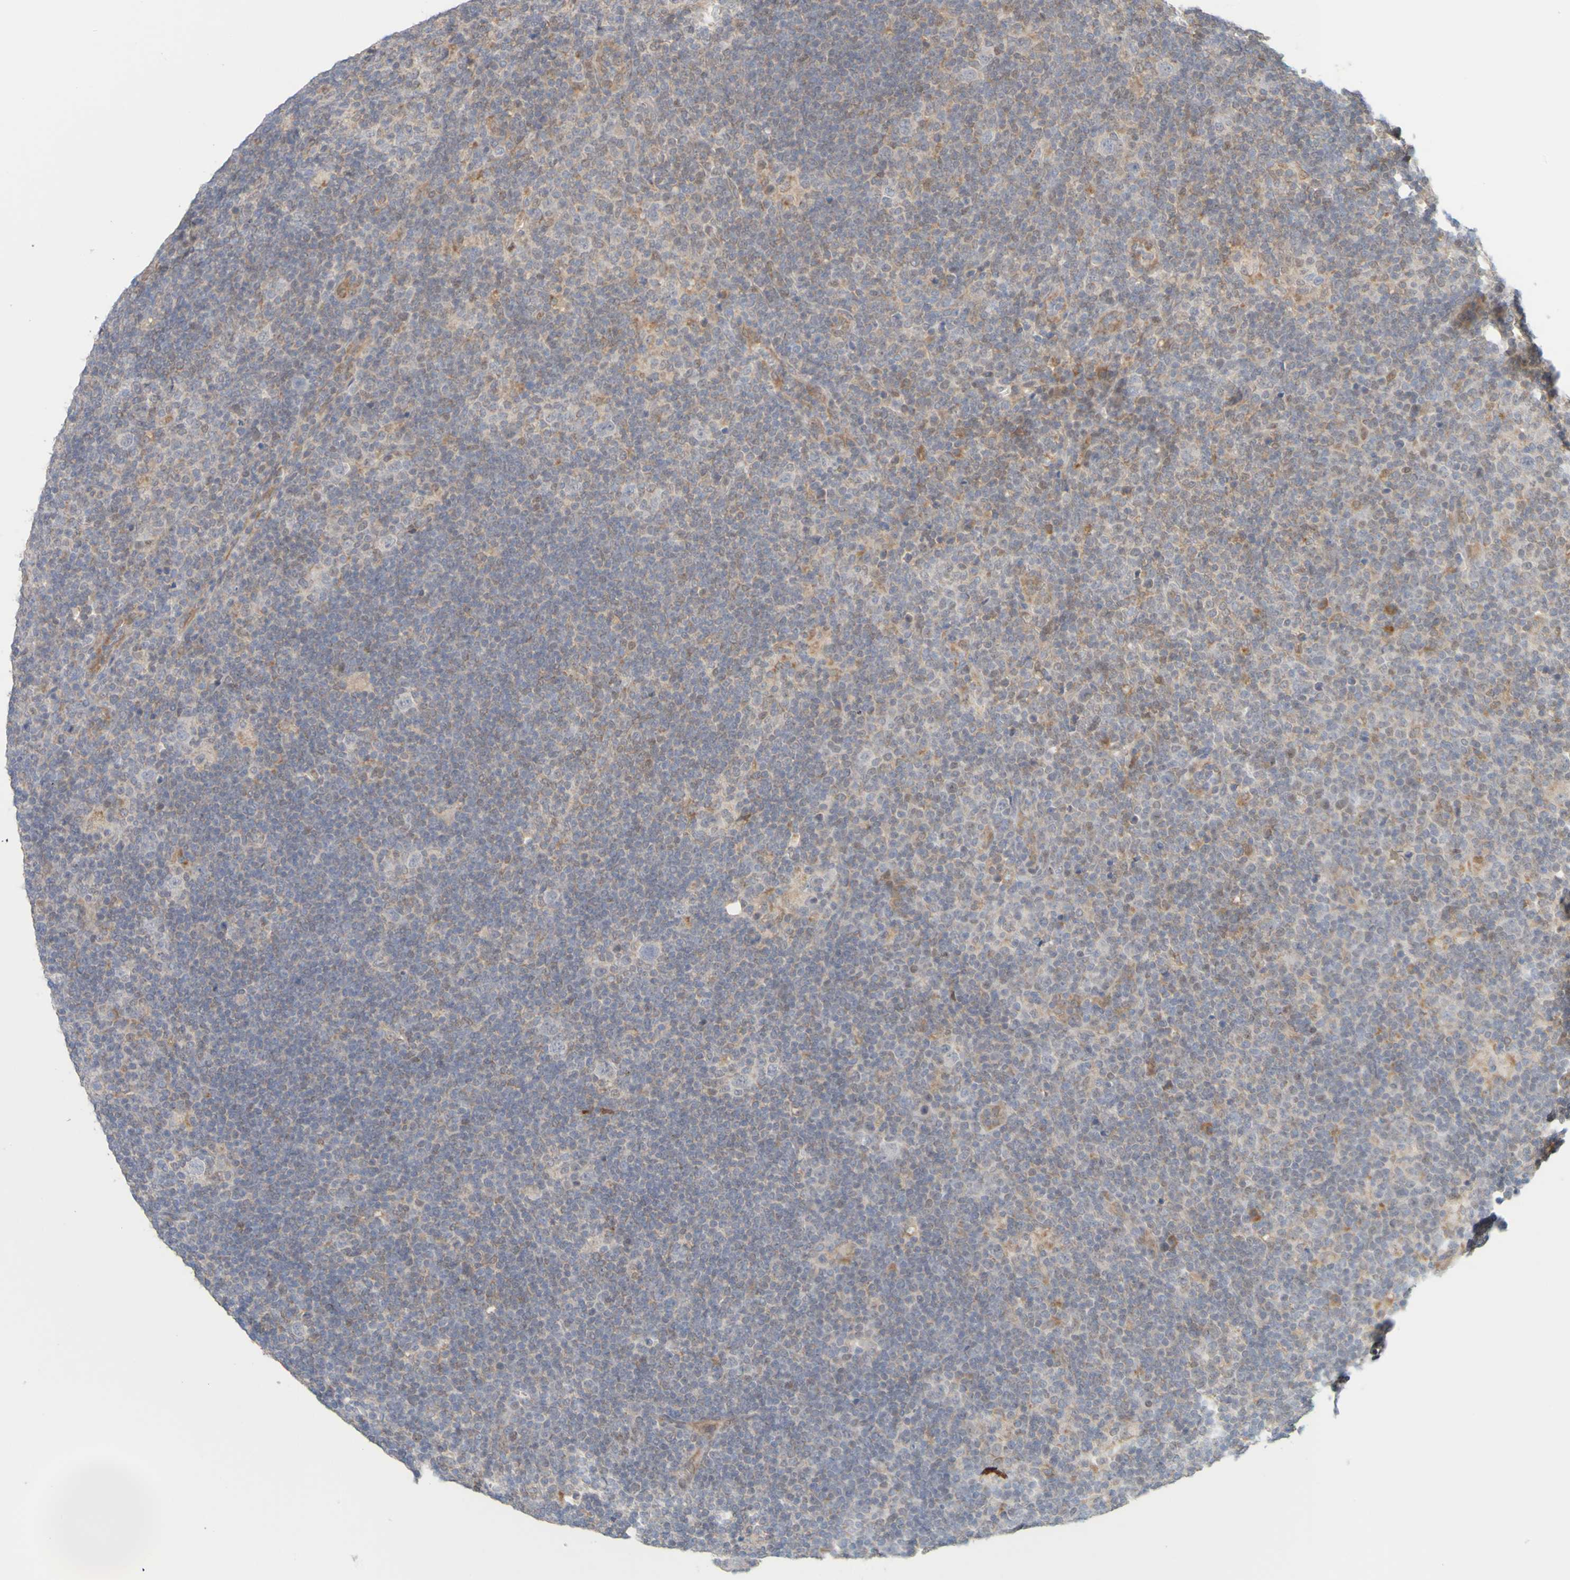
{"staining": {"intensity": "moderate", "quantity": "25%-75%", "location": "cytoplasmic/membranous"}, "tissue": "lymphoma", "cell_type": "Tumor cells", "image_type": "cancer", "snomed": [{"axis": "morphology", "description": "Hodgkin's disease, NOS"}, {"axis": "topography", "description": "Lymph node"}], "caption": "Human Hodgkin's disease stained with a brown dye demonstrates moderate cytoplasmic/membranous positive staining in approximately 25%-75% of tumor cells.", "gene": "MOGS", "patient": {"sex": "female", "age": 57}}